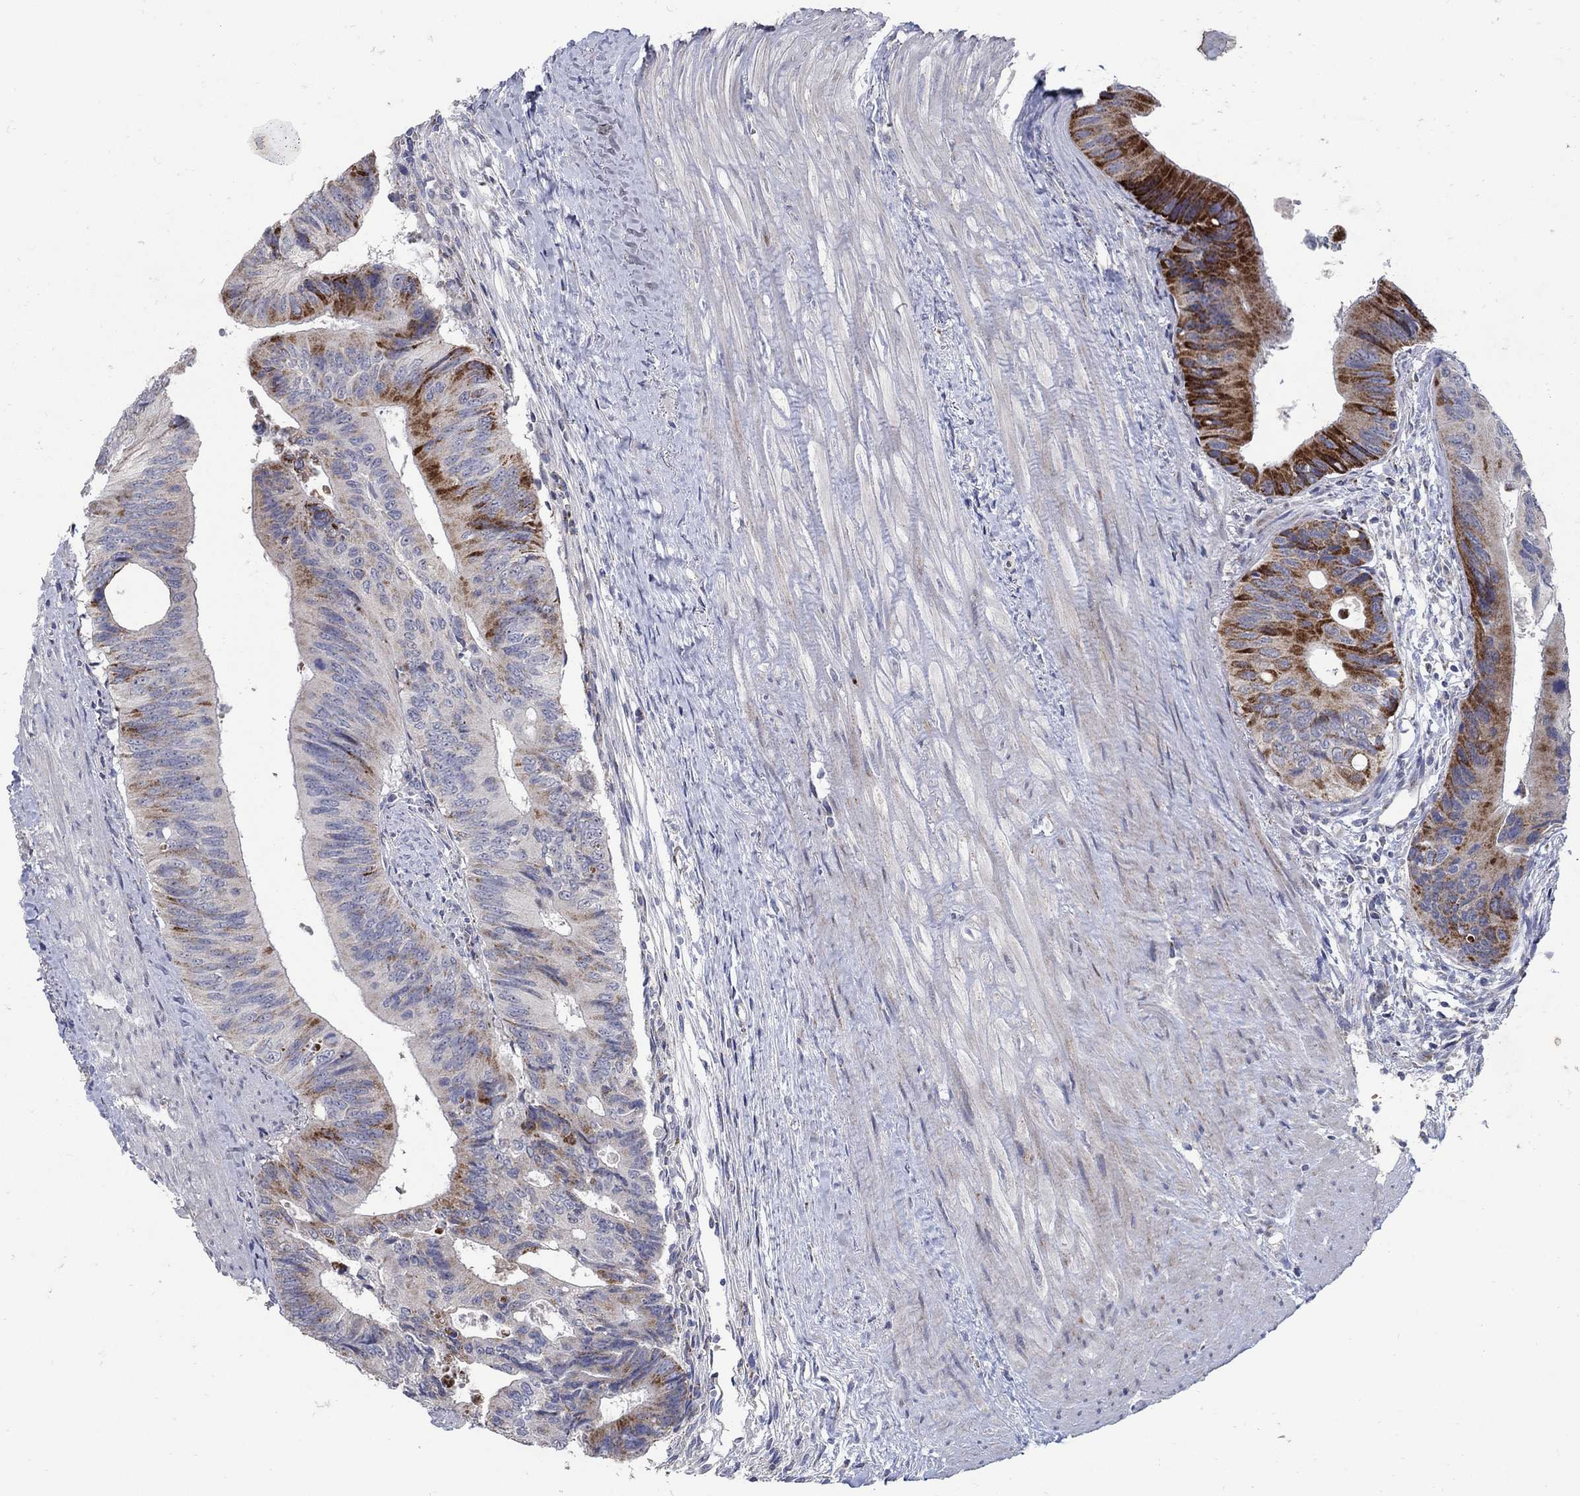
{"staining": {"intensity": "strong", "quantity": "25%-75%", "location": "cytoplasmic/membranous"}, "tissue": "colorectal cancer", "cell_type": "Tumor cells", "image_type": "cancer", "snomed": [{"axis": "morphology", "description": "Normal tissue, NOS"}, {"axis": "morphology", "description": "Adenocarcinoma, NOS"}, {"axis": "topography", "description": "Colon"}], "caption": "A photomicrograph showing strong cytoplasmic/membranous staining in approximately 25%-75% of tumor cells in colorectal adenocarcinoma, as visualized by brown immunohistochemical staining.", "gene": "HMX2", "patient": {"sex": "male", "age": 65}}